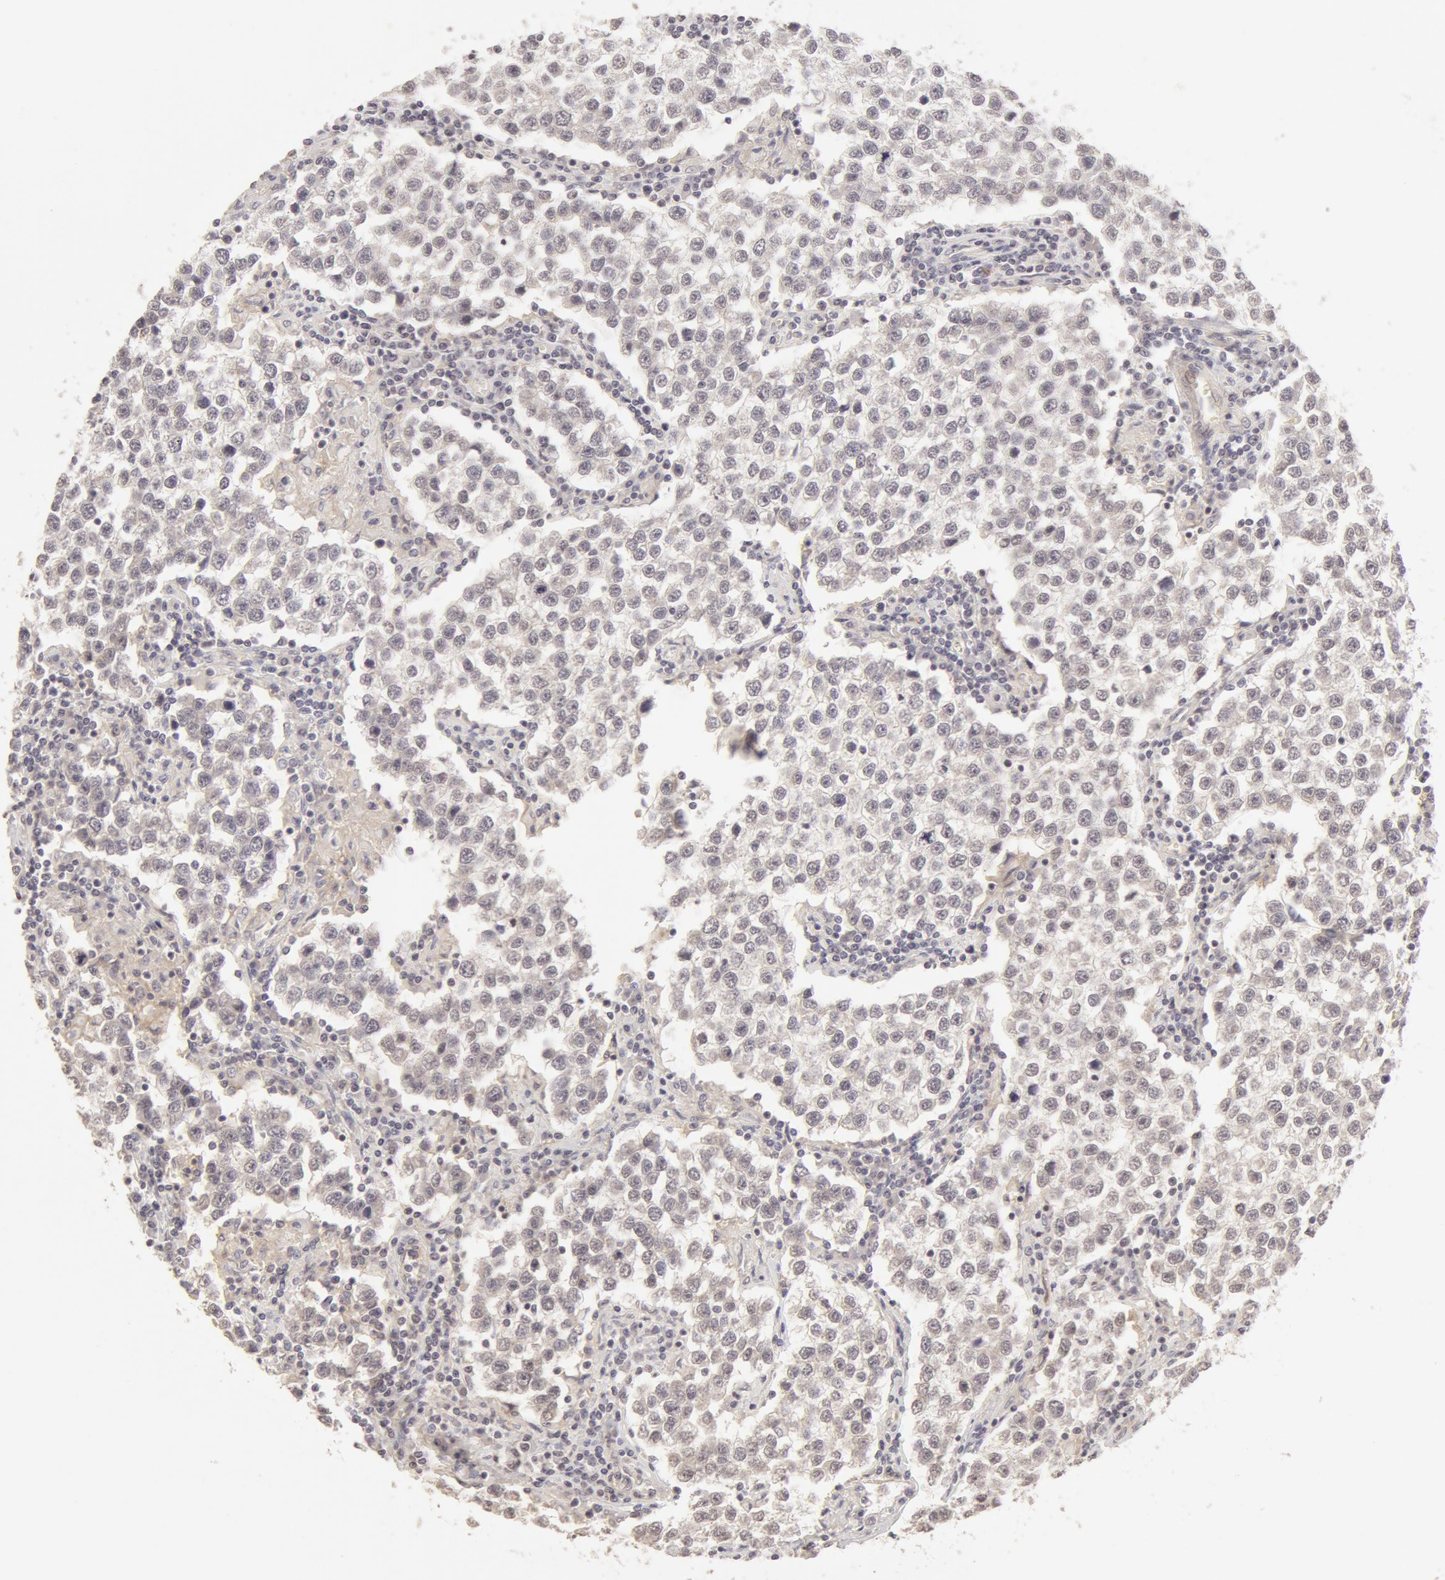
{"staining": {"intensity": "weak", "quantity": ">75%", "location": "nuclear"}, "tissue": "testis cancer", "cell_type": "Tumor cells", "image_type": "cancer", "snomed": [{"axis": "morphology", "description": "Seminoma, NOS"}, {"axis": "topography", "description": "Testis"}], "caption": "Immunohistochemical staining of human seminoma (testis) shows low levels of weak nuclear staining in about >75% of tumor cells. Using DAB (3,3'-diaminobenzidine) (brown) and hematoxylin (blue) stains, captured at high magnification using brightfield microscopy.", "gene": "ADAM10", "patient": {"sex": "male", "age": 36}}